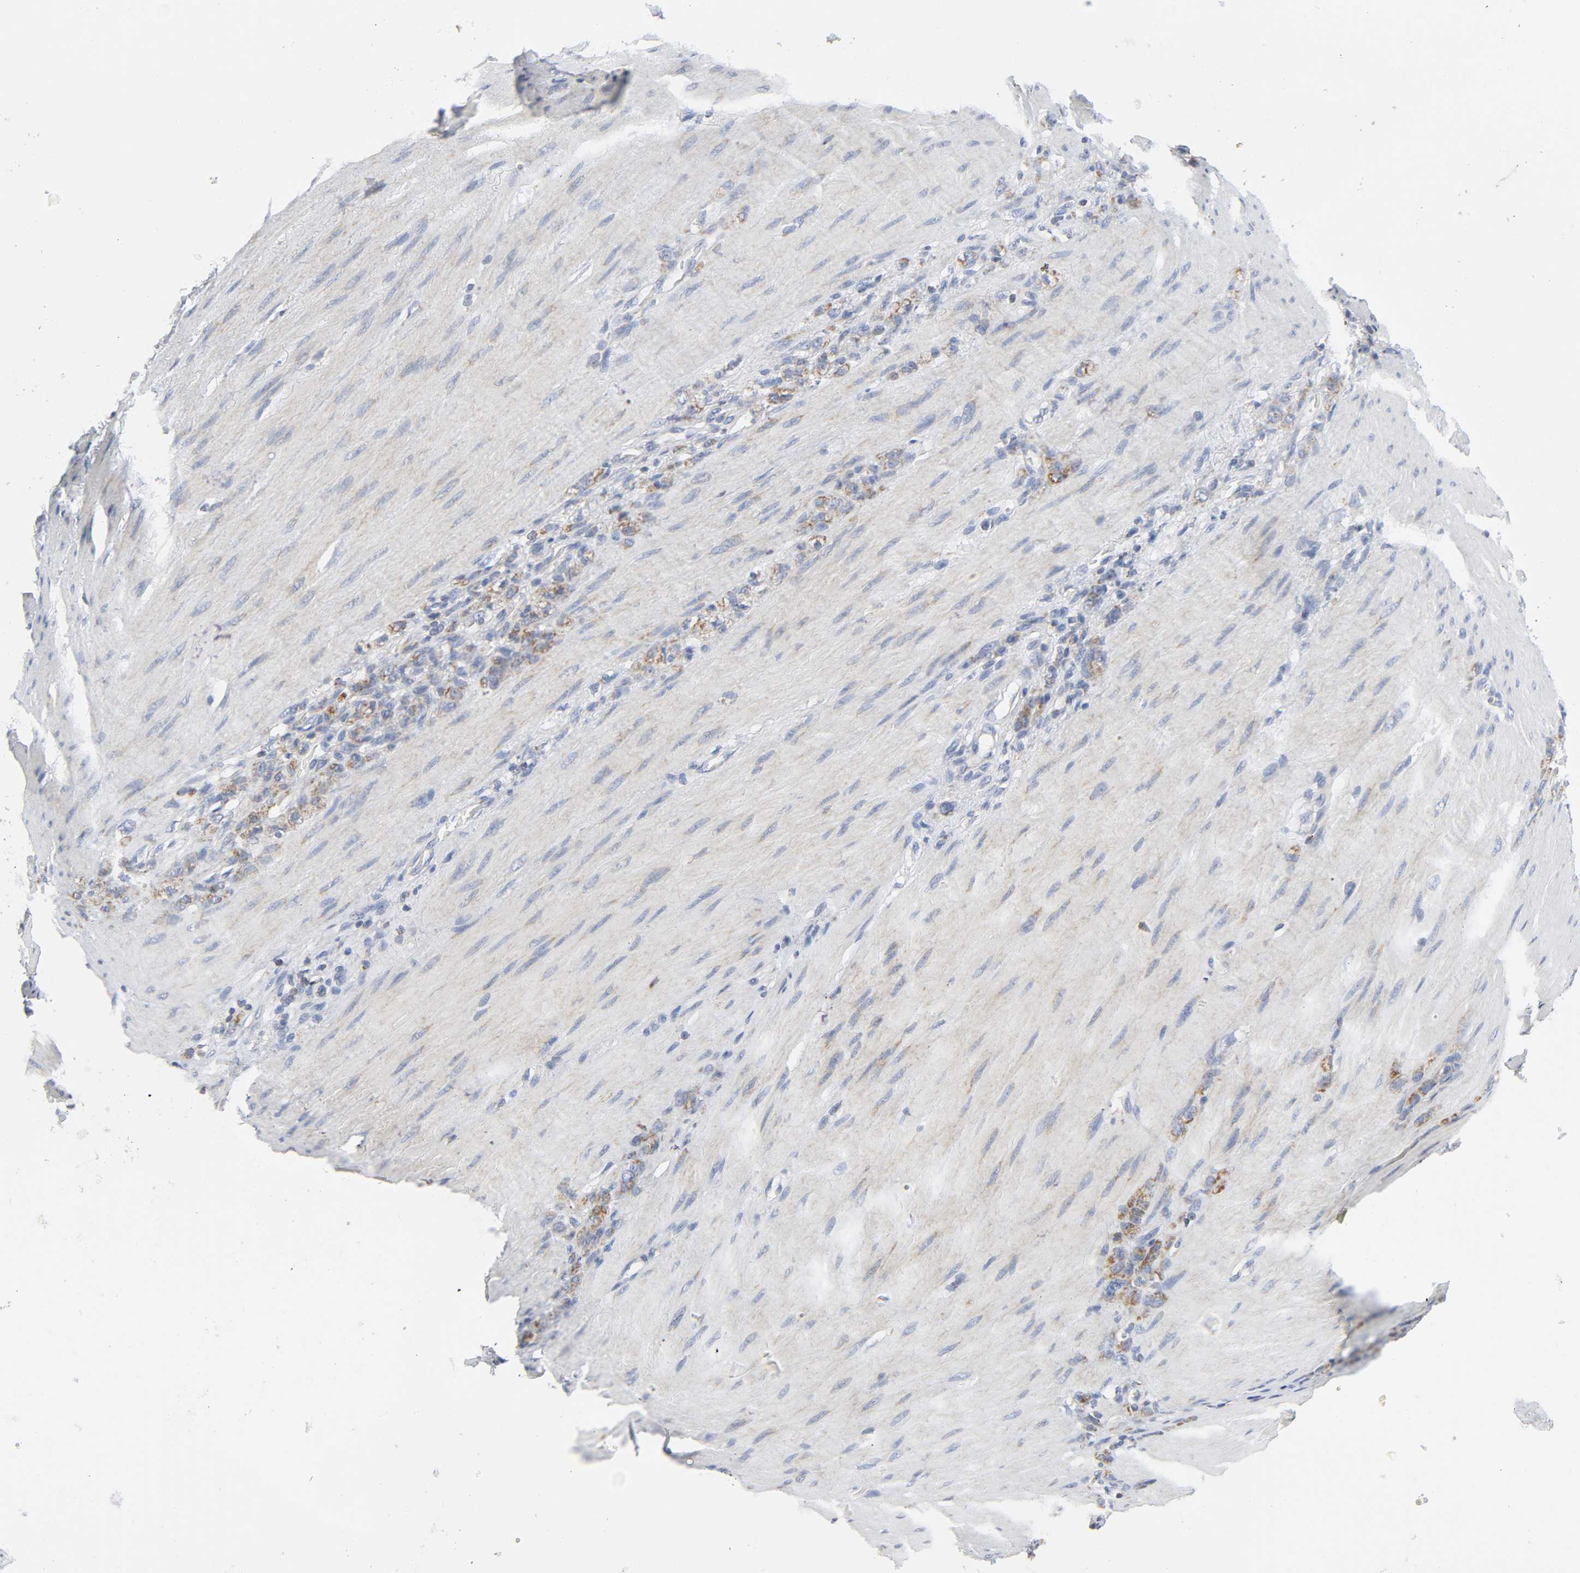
{"staining": {"intensity": "moderate", "quantity": ">75%", "location": "cytoplasmic/membranous"}, "tissue": "stomach cancer", "cell_type": "Tumor cells", "image_type": "cancer", "snomed": [{"axis": "morphology", "description": "Adenocarcinoma, NOS"}, {"axis": "topography", "description": "Stomach"}], "caption": "Human stomach adenocarcinoma stained with a protein marker demonstrates moderate staining in tumor cells.", "gene": "BAK1", "patient": {"sex": "male", "age": 82}}